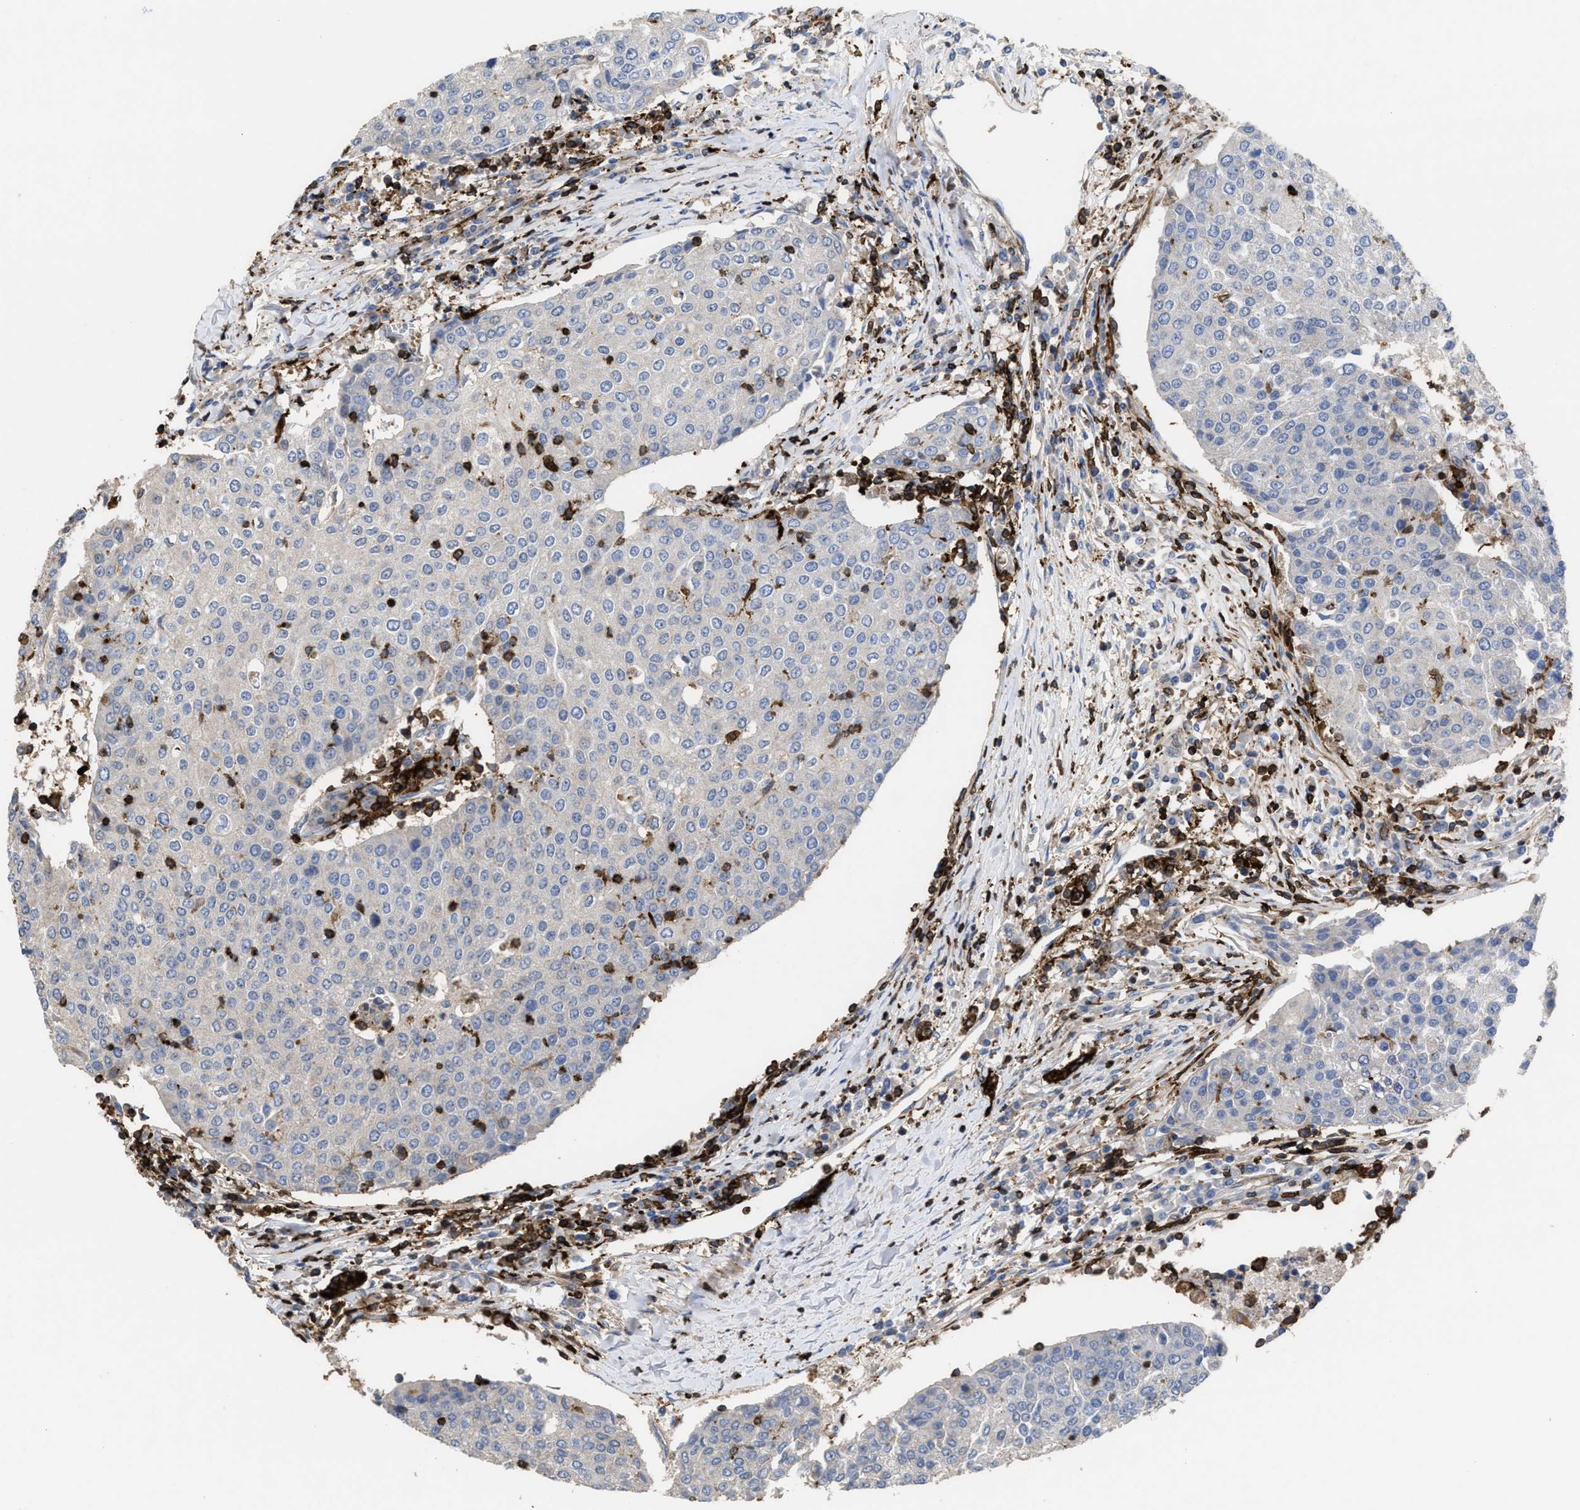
{"staining": {"intensity": "negative", "quantity": "none", "location": "none"}, "tissue": "urothelial cancer", "cell_type": "Tumor cells", "image_type": "cancer", "snomed": [{"axis": "morphology", "description": "Urothelial carcinoma, High grade"}, {"axis": "topography", "description": "Urinary bladder"}], "caption": "Tumor cells show no significant staining in urothelial cancer.", "gene": "PTPRE", "patient": {"sex": "female", "age": 85}}